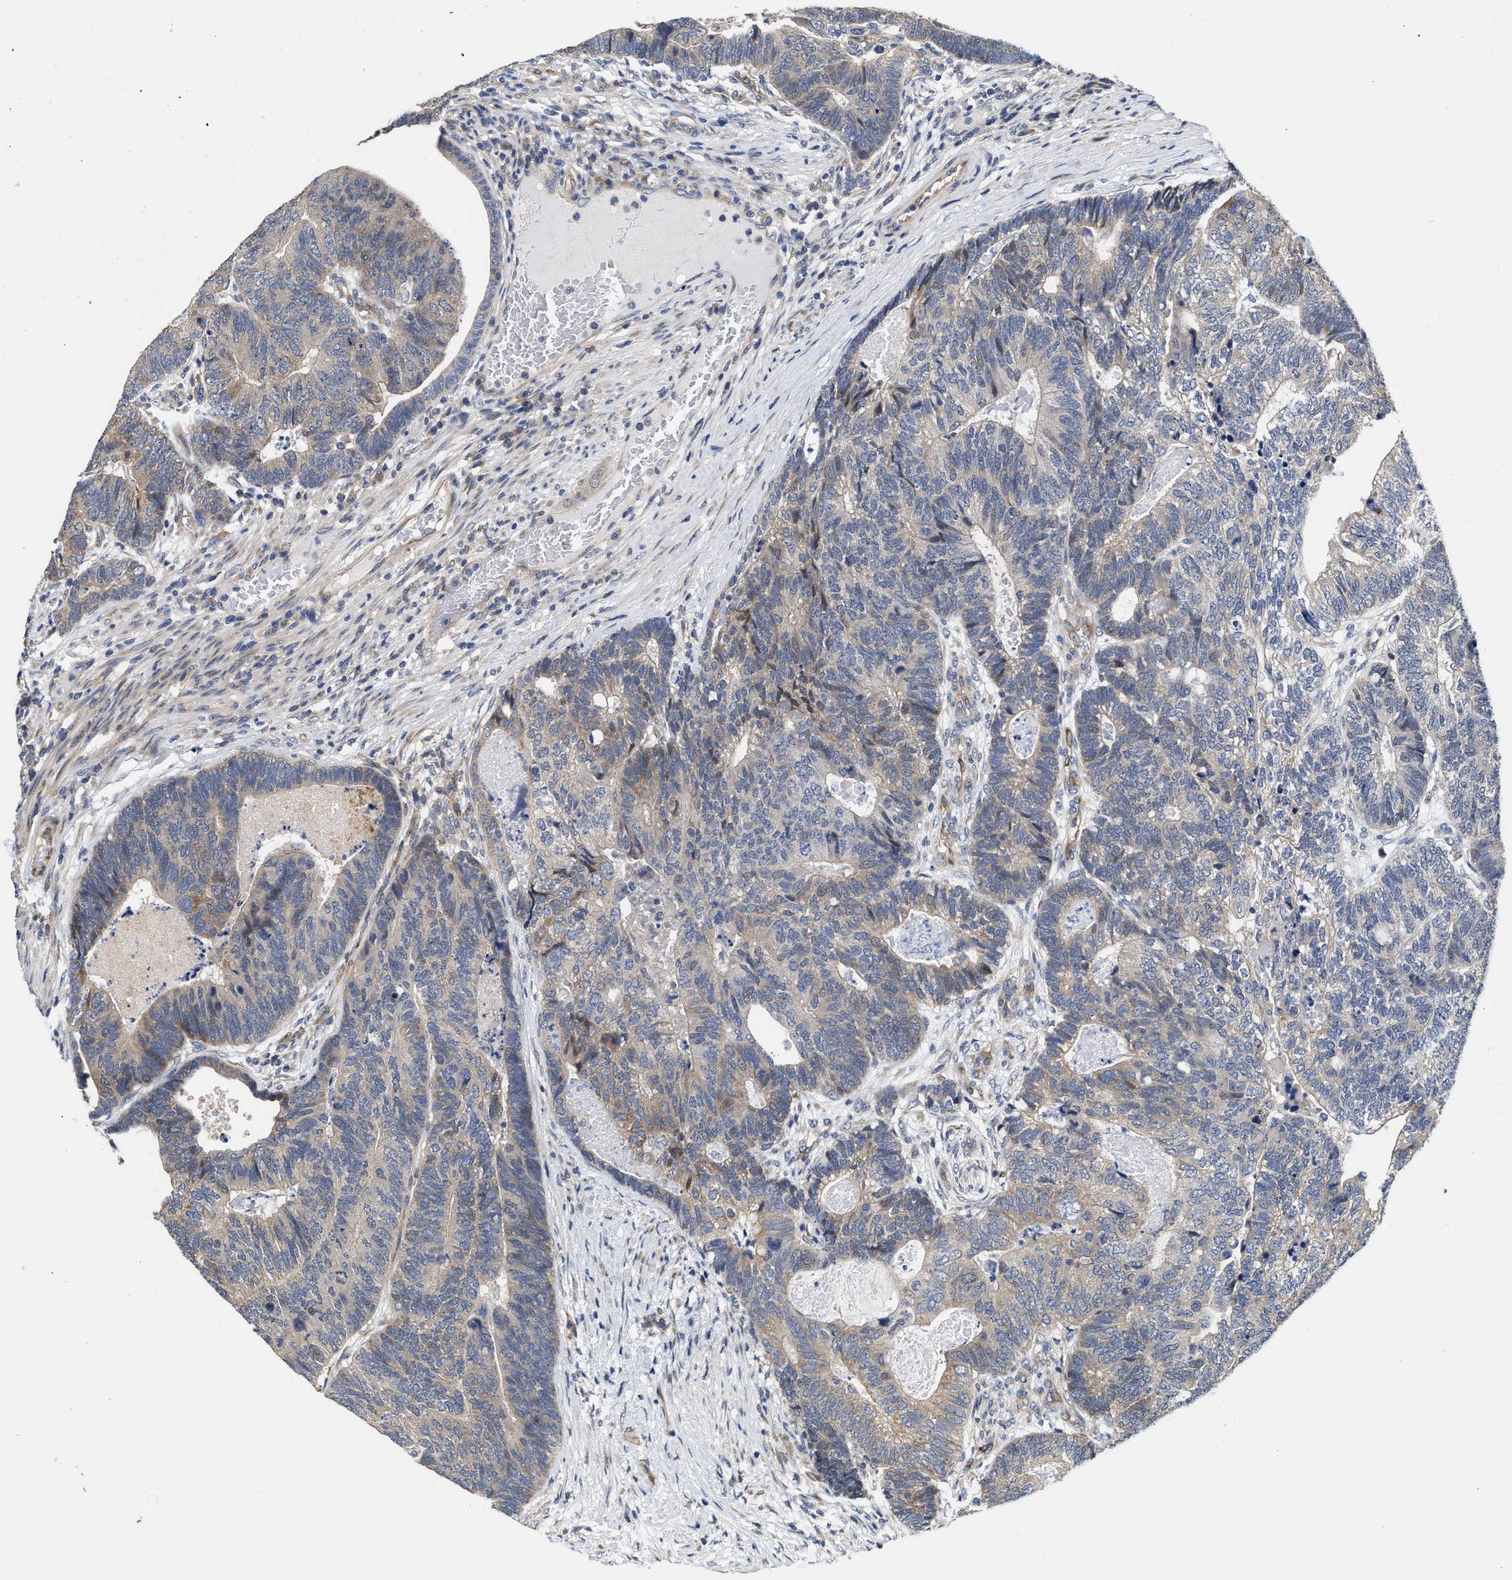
{"staining": {"intensity": "moderate", "quantity": "<25%", "location": "cytoplasmic/membranous"}, "tissue": "colorectal cancer", "cell_type": "Tumor cells", "image_type": "cancer", "snomed": [{"axis": "morphology", "description": "Adenocarcinoma, NOS"}, {"axis": "topography", "description": "Colon"}], "caption": "This is an image of IHC staining of adenocarcinoma (colorectal), which shows moderate staining in the cytoplasmic/membranous of tumor cells.", "gene": "TRAF6", "patient": {"sex": "female", "age": 67}}